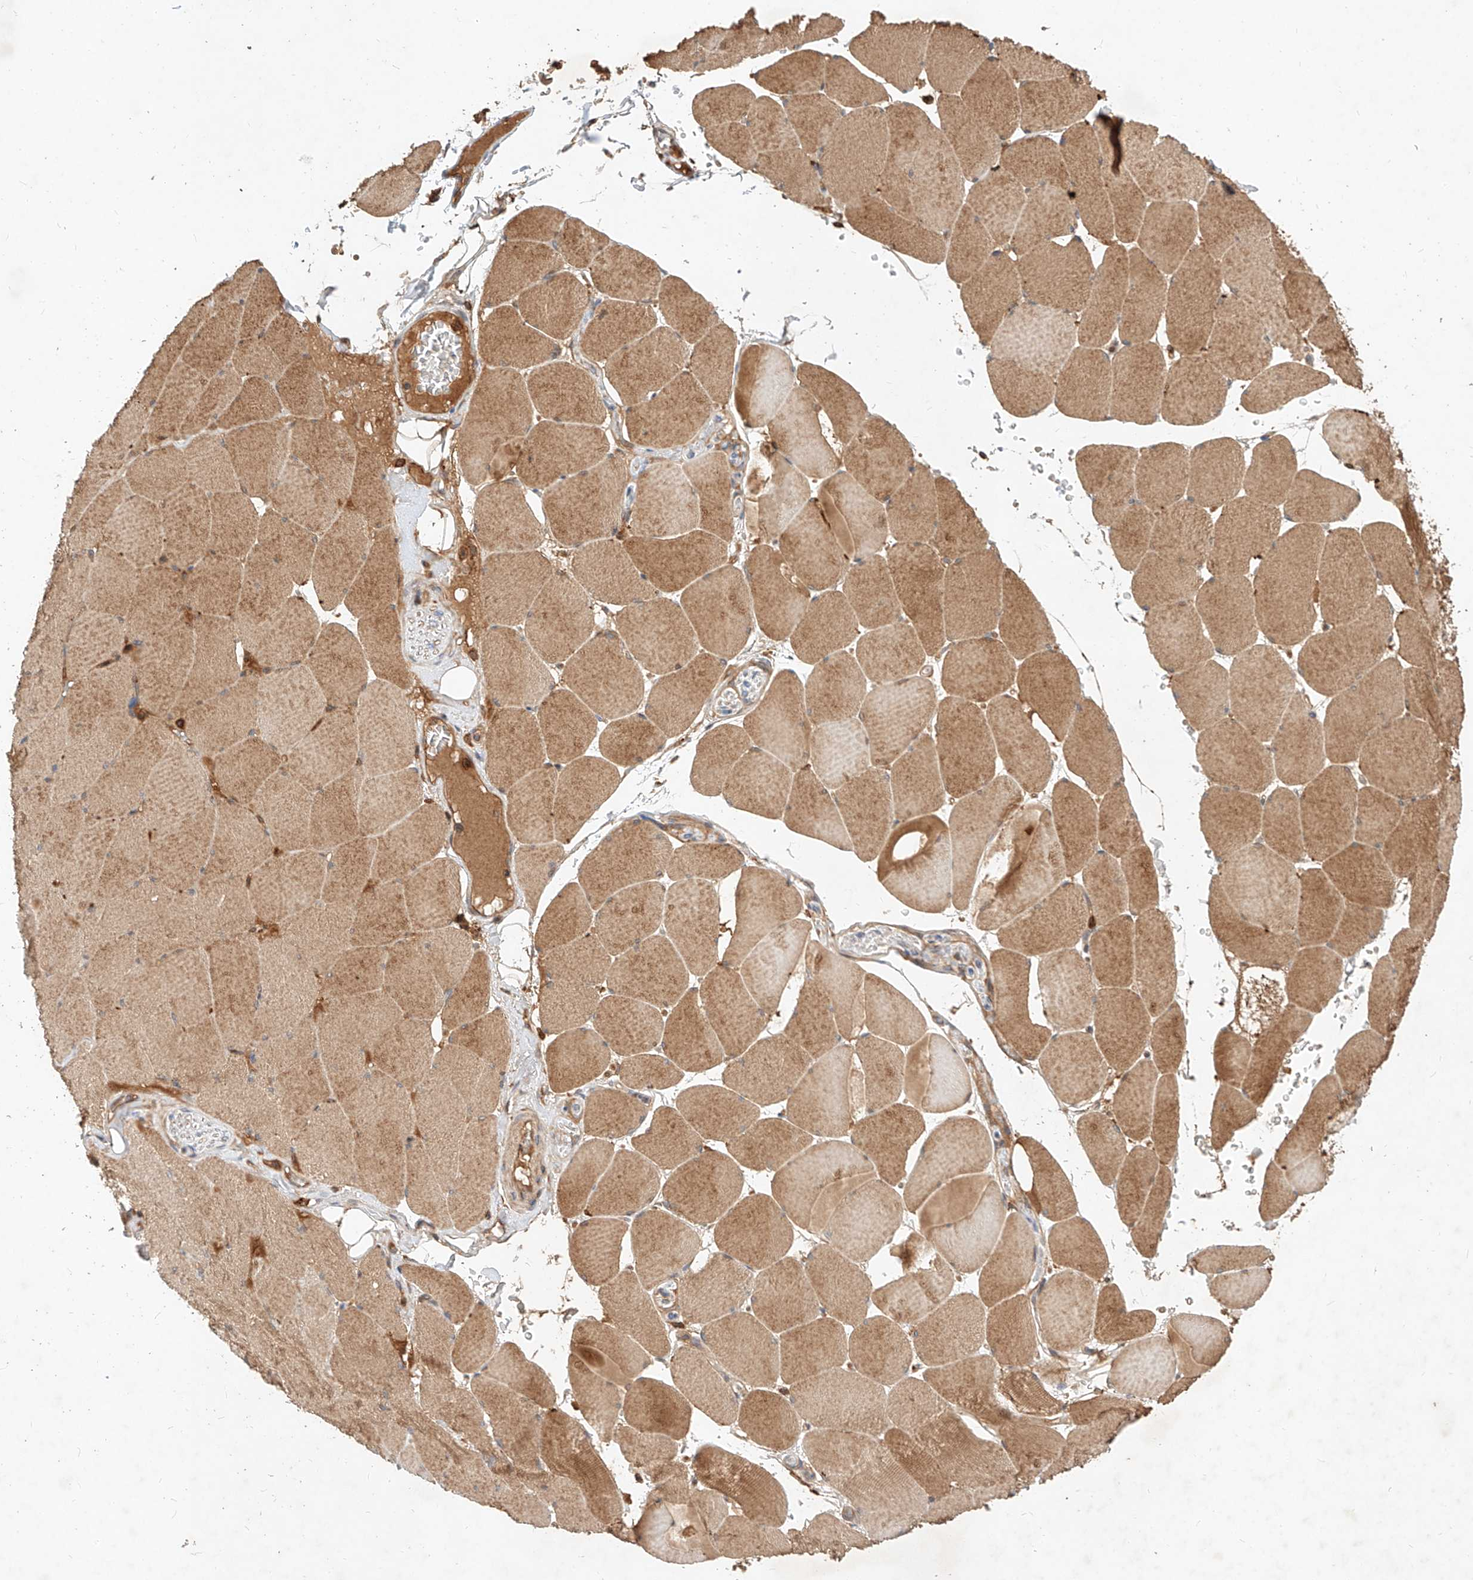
{"staining": {"intensity": "moderate", "quantity": ">75%", "location": "cytoplasmic/membranous"}, "tissue": "skeletal muscle", "cell_type": "Myocytes", "image_type": "normal", "snomed": [{"axis": "morphology", "description": "Normal tissue, NOS"}, {"axis": "topography", "description": "Skeletal muscle"}, {"axis": "topography", "description": "Head-Neck"}], "caption": "Myocytes exhibit medium levels of moderate cytoplasmic/membranous staining in approximately >75% of cells in benign human skeletal muscle.", "gene": "NFAM1", "patient": {"sex": "male", "age": 66}}